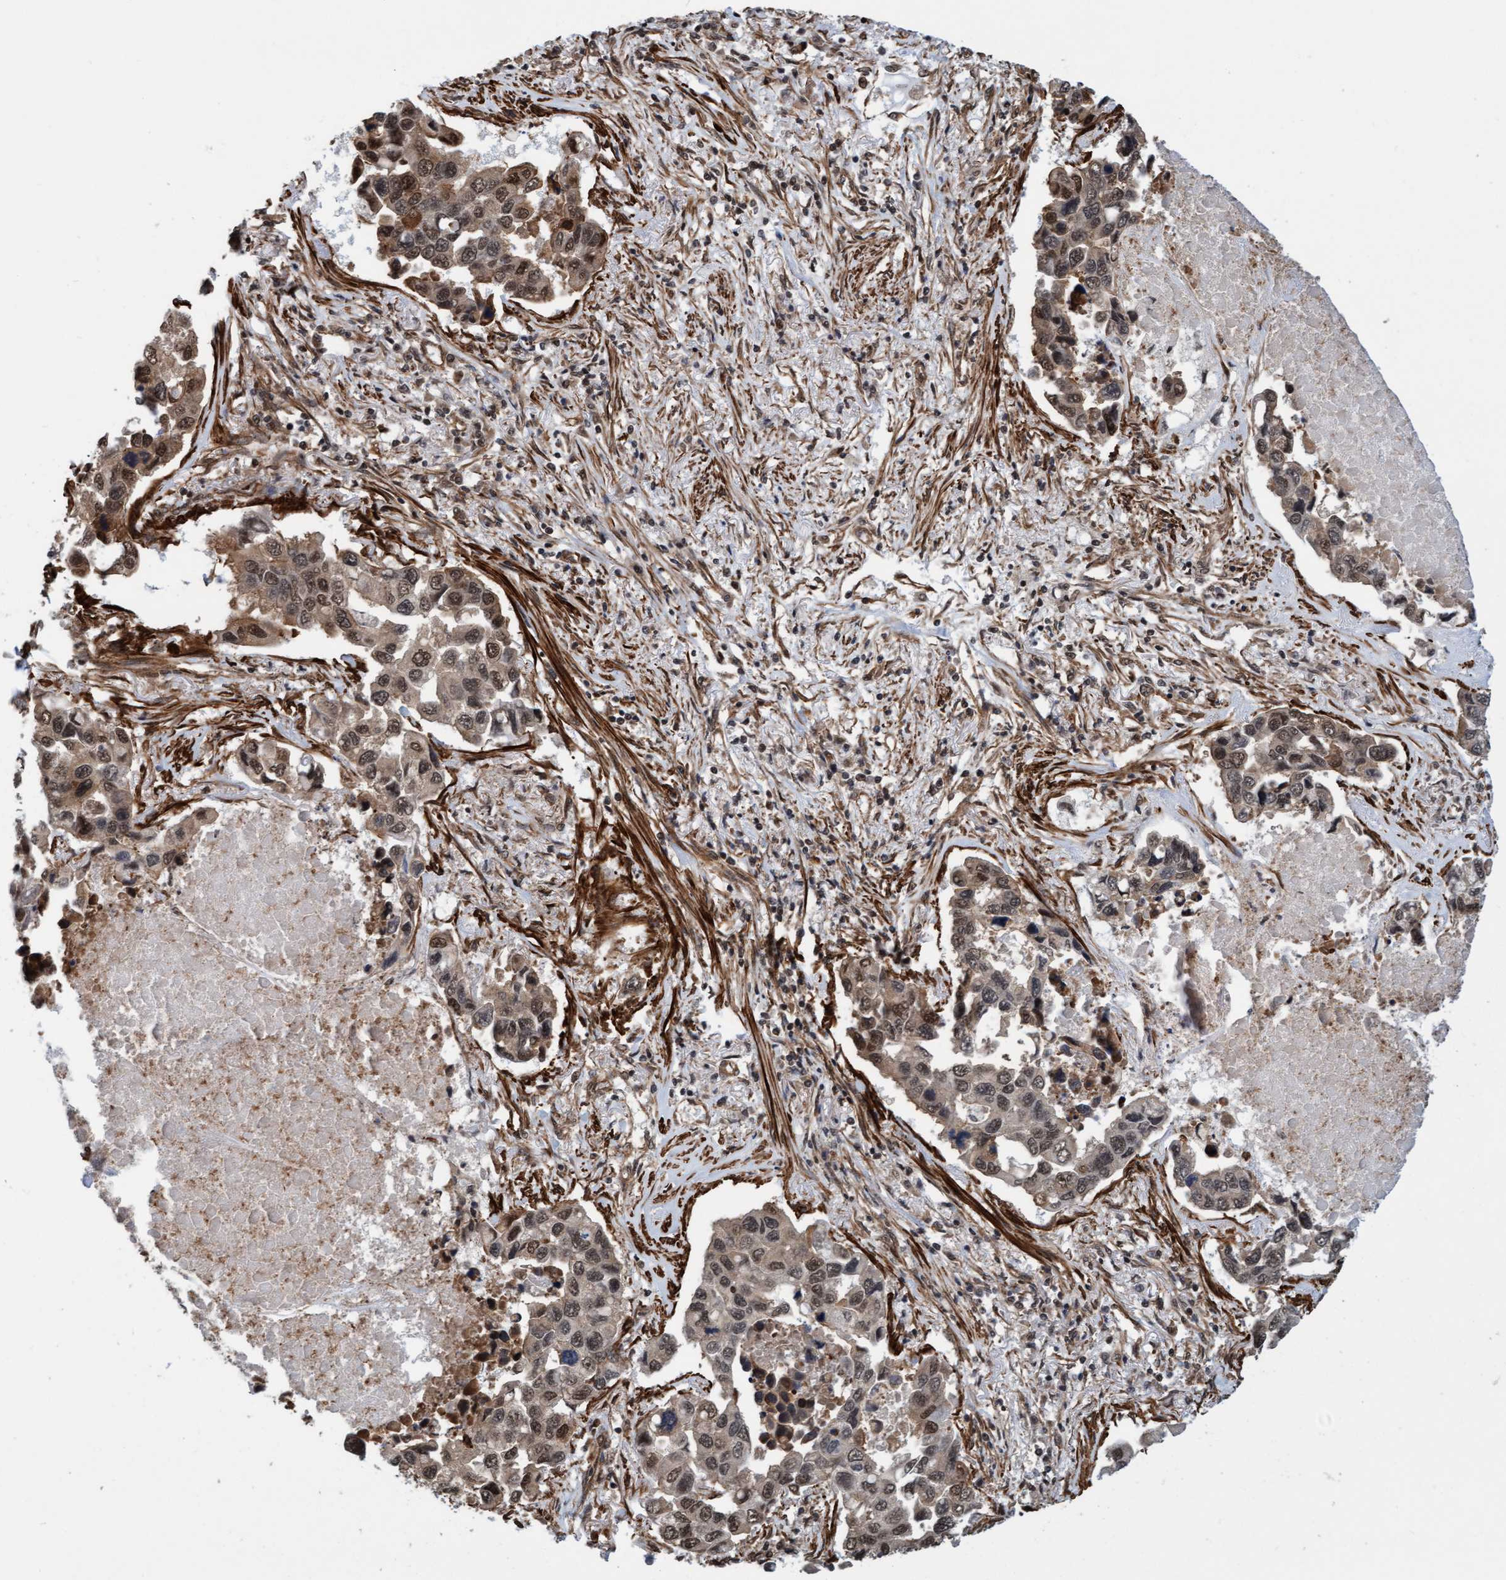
{"staining": {"intensity": "weak", "quantity": "25%-75%", "location": "cytoplasmic/membranous,nuclear"}, "tissue": "lung cancer", "cell_type": "Tumor cells", "image_type": "cancer", "snomed": [{"axis": "morphology", "description": "Adenocarcinoma, NOS"}, {"axis": "topography", "description": "Lung"}], "caption": "Protein staining by immunohistochemistry shows weak cytoplasmic/membranous and nuclear positivity in approximately 25%-75% of tumor cells in lung adenocarcinoma.", "gene": "STXBP4", "patient": {"sex": "male", "age": 64}}